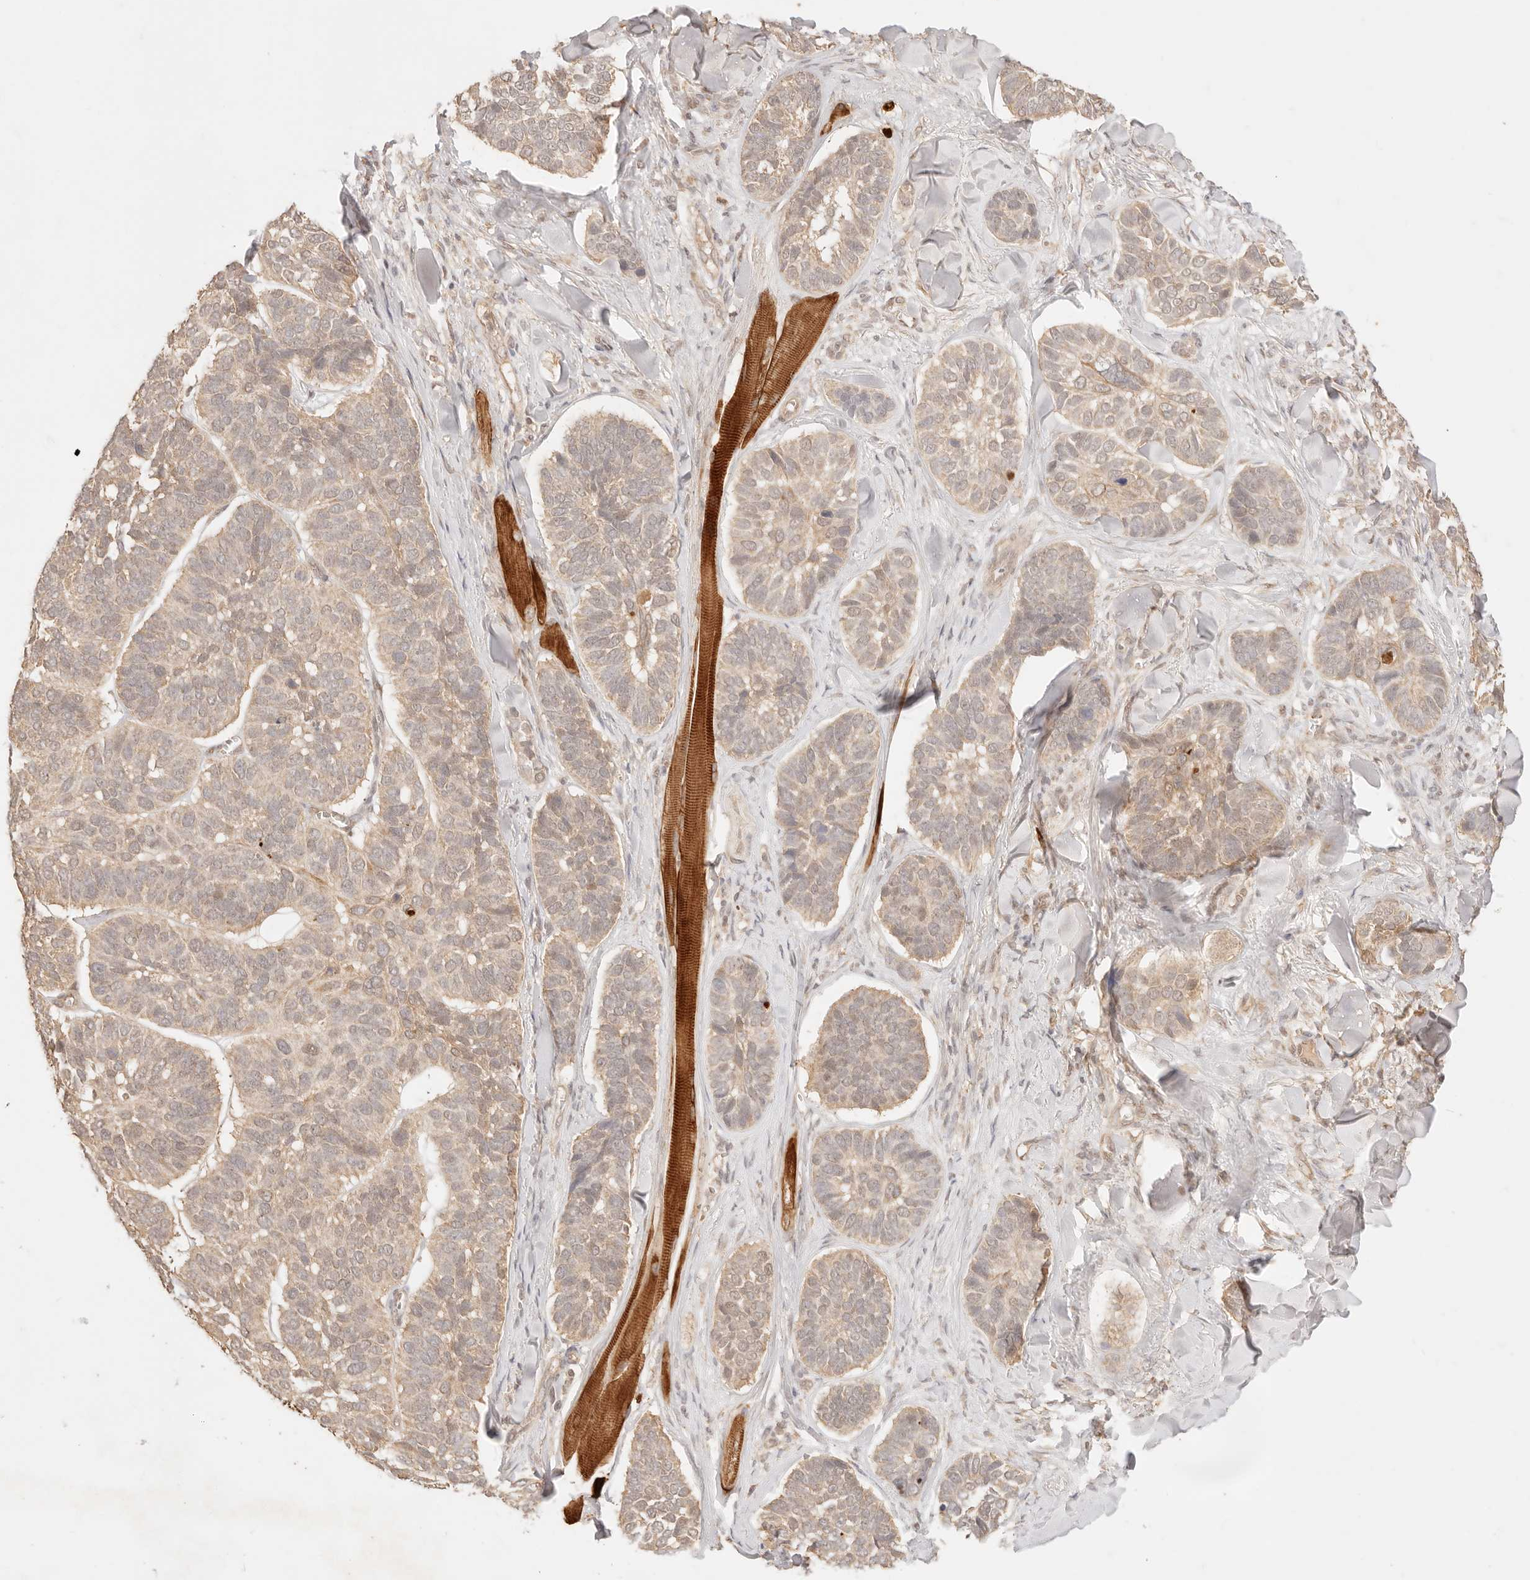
{"staining": {"intensity": "weak", "quantity": ">75%", "location": "cytoplasmic/membranous"}, "tissue": "skin cancer", "cell_type": "Tumor cells", "image_type": "cancer", "snomed": [{"axis": "morphology", "description": "Basal cell carcinoma"}, {"axis": "topography", "description": "Skin"}], "caption": "A photomicrograph of human skin cancer stained for a protein reveals weak cytoplasmic/membranous brown staining in tumor cells. (DAB (3,3'-diaminobenzidine) = brown stain, brightfield microscopy at high magnification).", "gene": "TRIM11", "patient": {"sex": "male", "age": 62}}